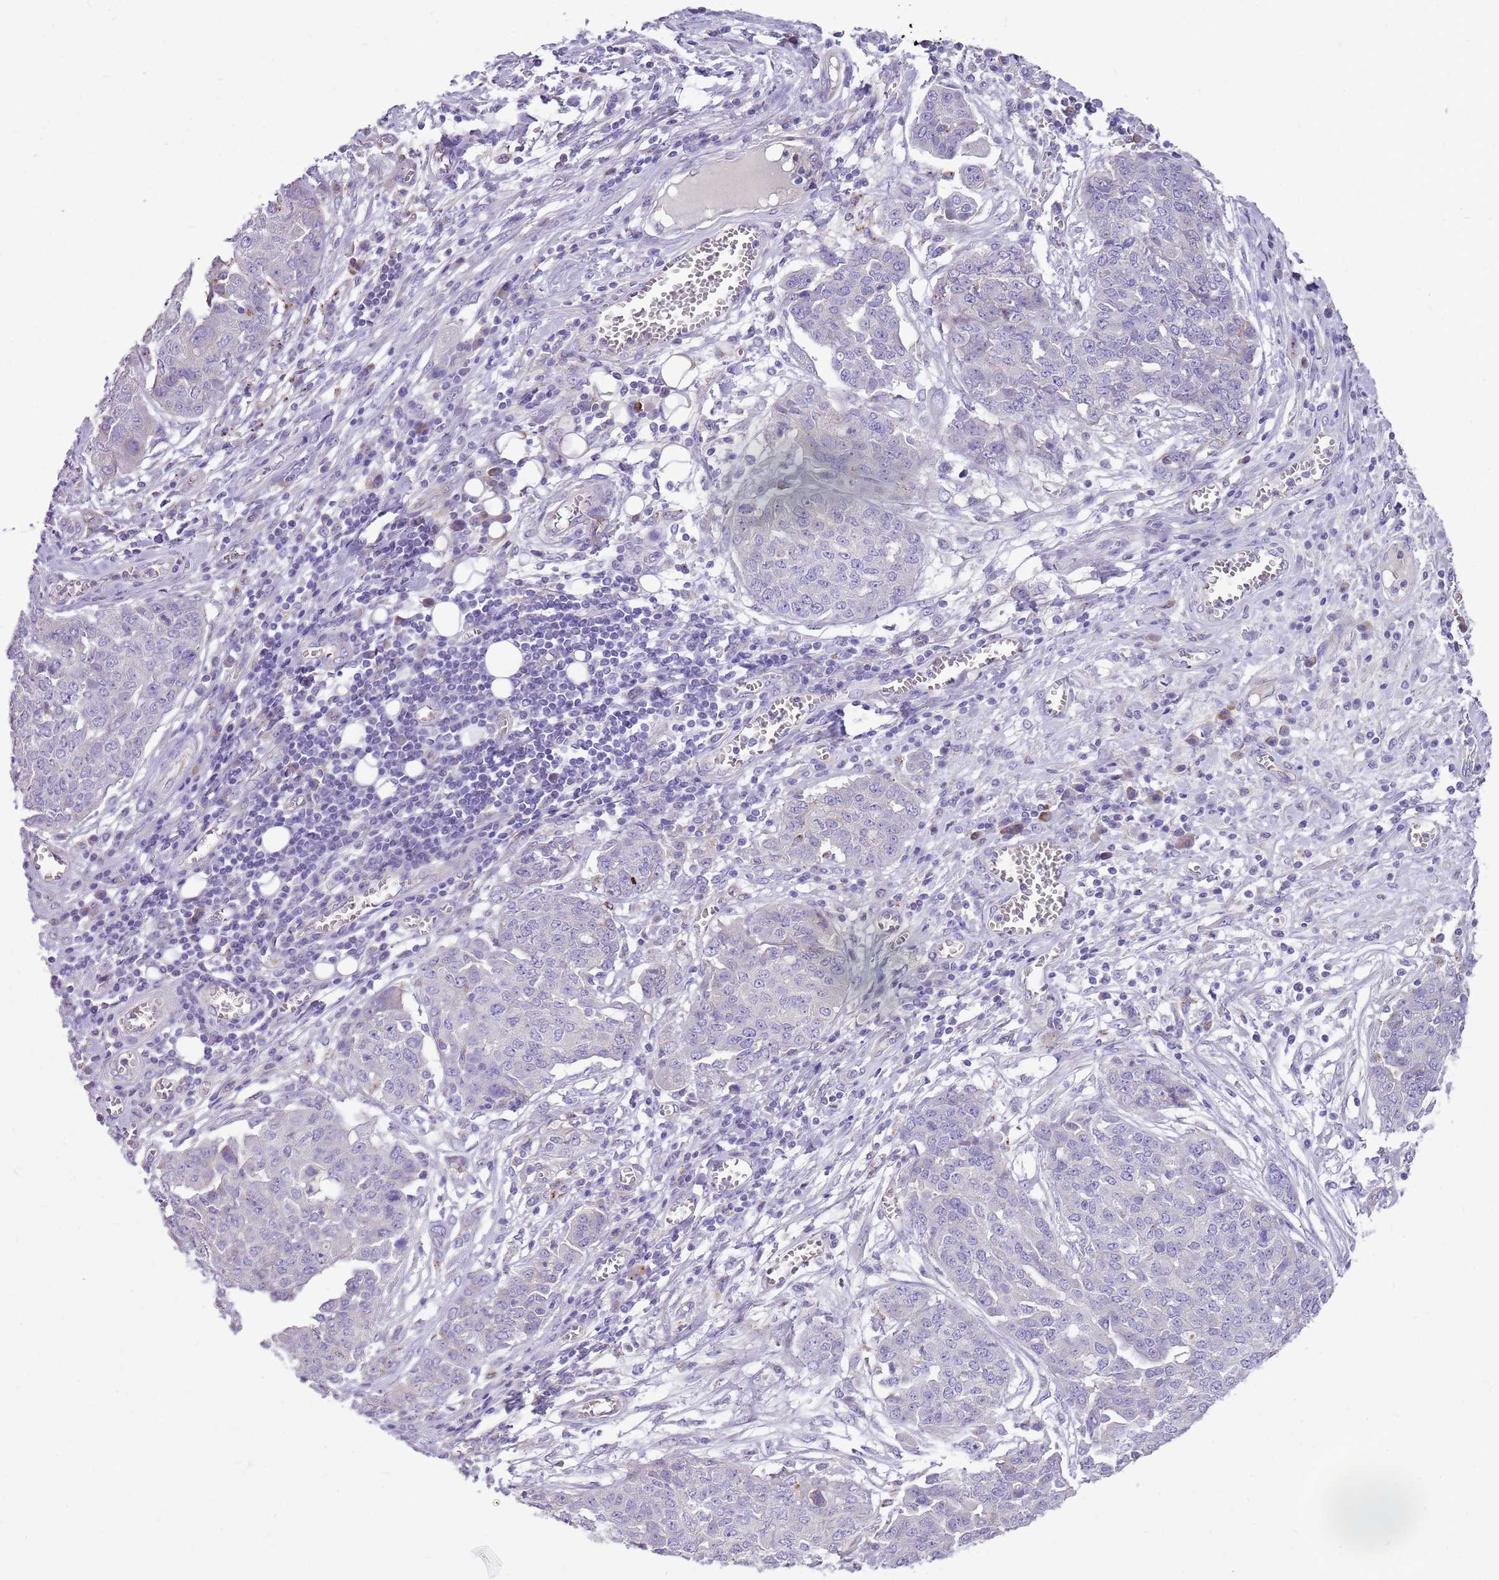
{"staining": {"intensity": "negative", "quantity": "none", "location": "none"}, "tissue": "ovarian cancer", "cell_type": "Tumor cells", "image_type": "cancer", "snomed": [{"axis": "morphology", "description": "Cystadenocarcinoma, serous, NOS"}, {"axis": "topography", "description": "Soft tissue"}, {"axis": "topography", "description": "Ovary"}], "caption": "Immunohistochemistry image of human ovarian serous cystadenocarcinoma stained for a protein (brown), which reveals no positivity in tumor cells. Brightfield microscopy of immunohistochemistry (IHC) stained with DAB (brown) and hematoxylin (blue), captured at high magnification.", "gene": "NTN4", "patient": {"sex": "female", "age": 57}}